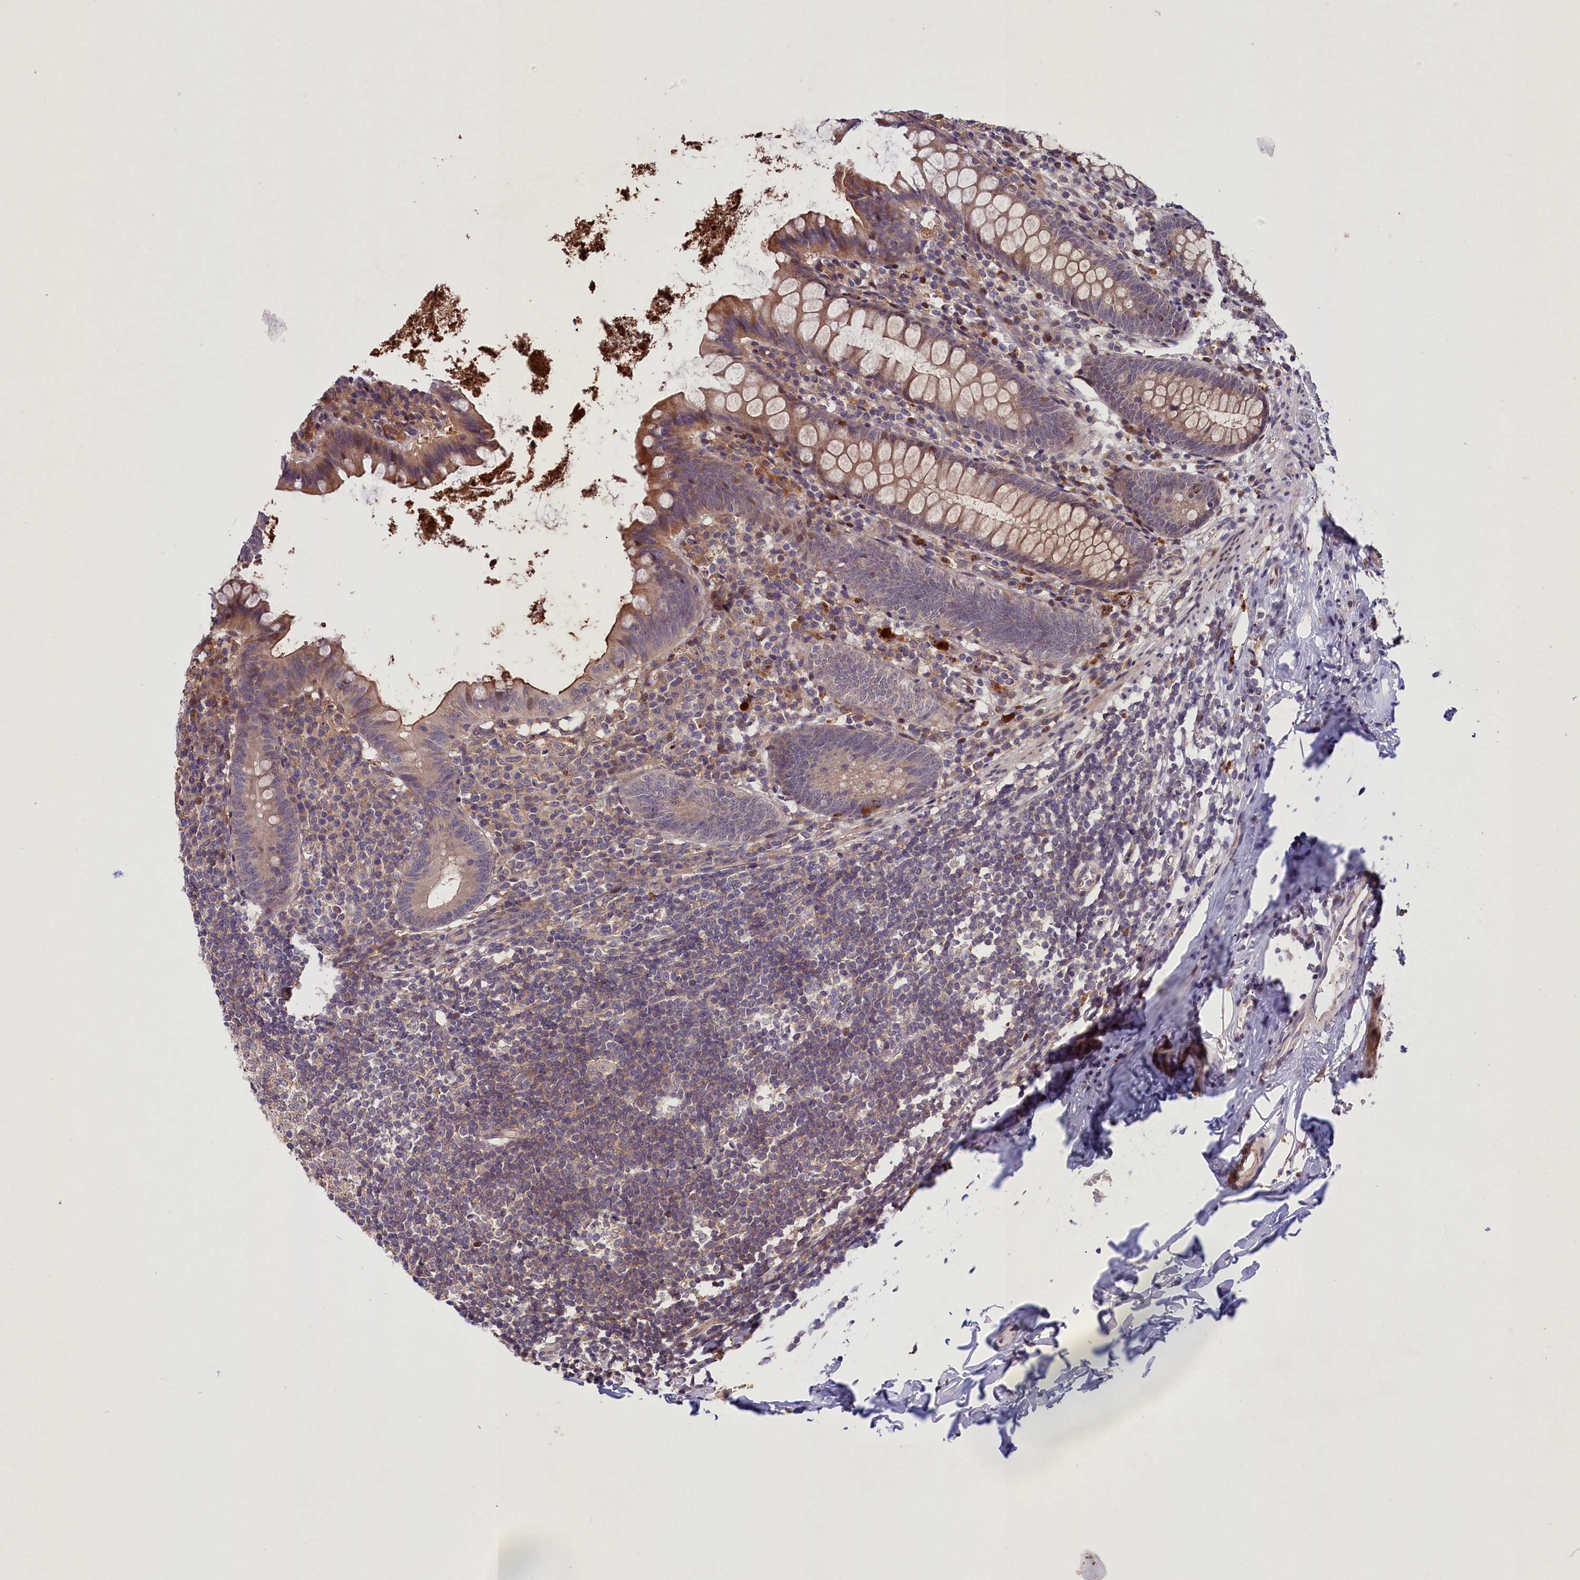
{"staining": {"intensity": "moderate", "quantity": "25%-75%", "location": "cytoplasmic/membranous"}, "tissue": "appendix", "cell_type": "Glandular cells", "image_type": "normal", "snomed": [{"axis": "morphology", "description": "Normal tissue, NOS"}, {"axis": "topography", "description": "Appendix"}], "caption": "Immunohistochemistry (IHC) micrograph of benign human appendix stained for a protein (brown), which demonstrates medium levels of moderate cytoplasmic/membranous staining in approximately 25%-75% of glandular cells.", "gene": "CACNA1H", "patient": {"sex": "female", "age": 51}}